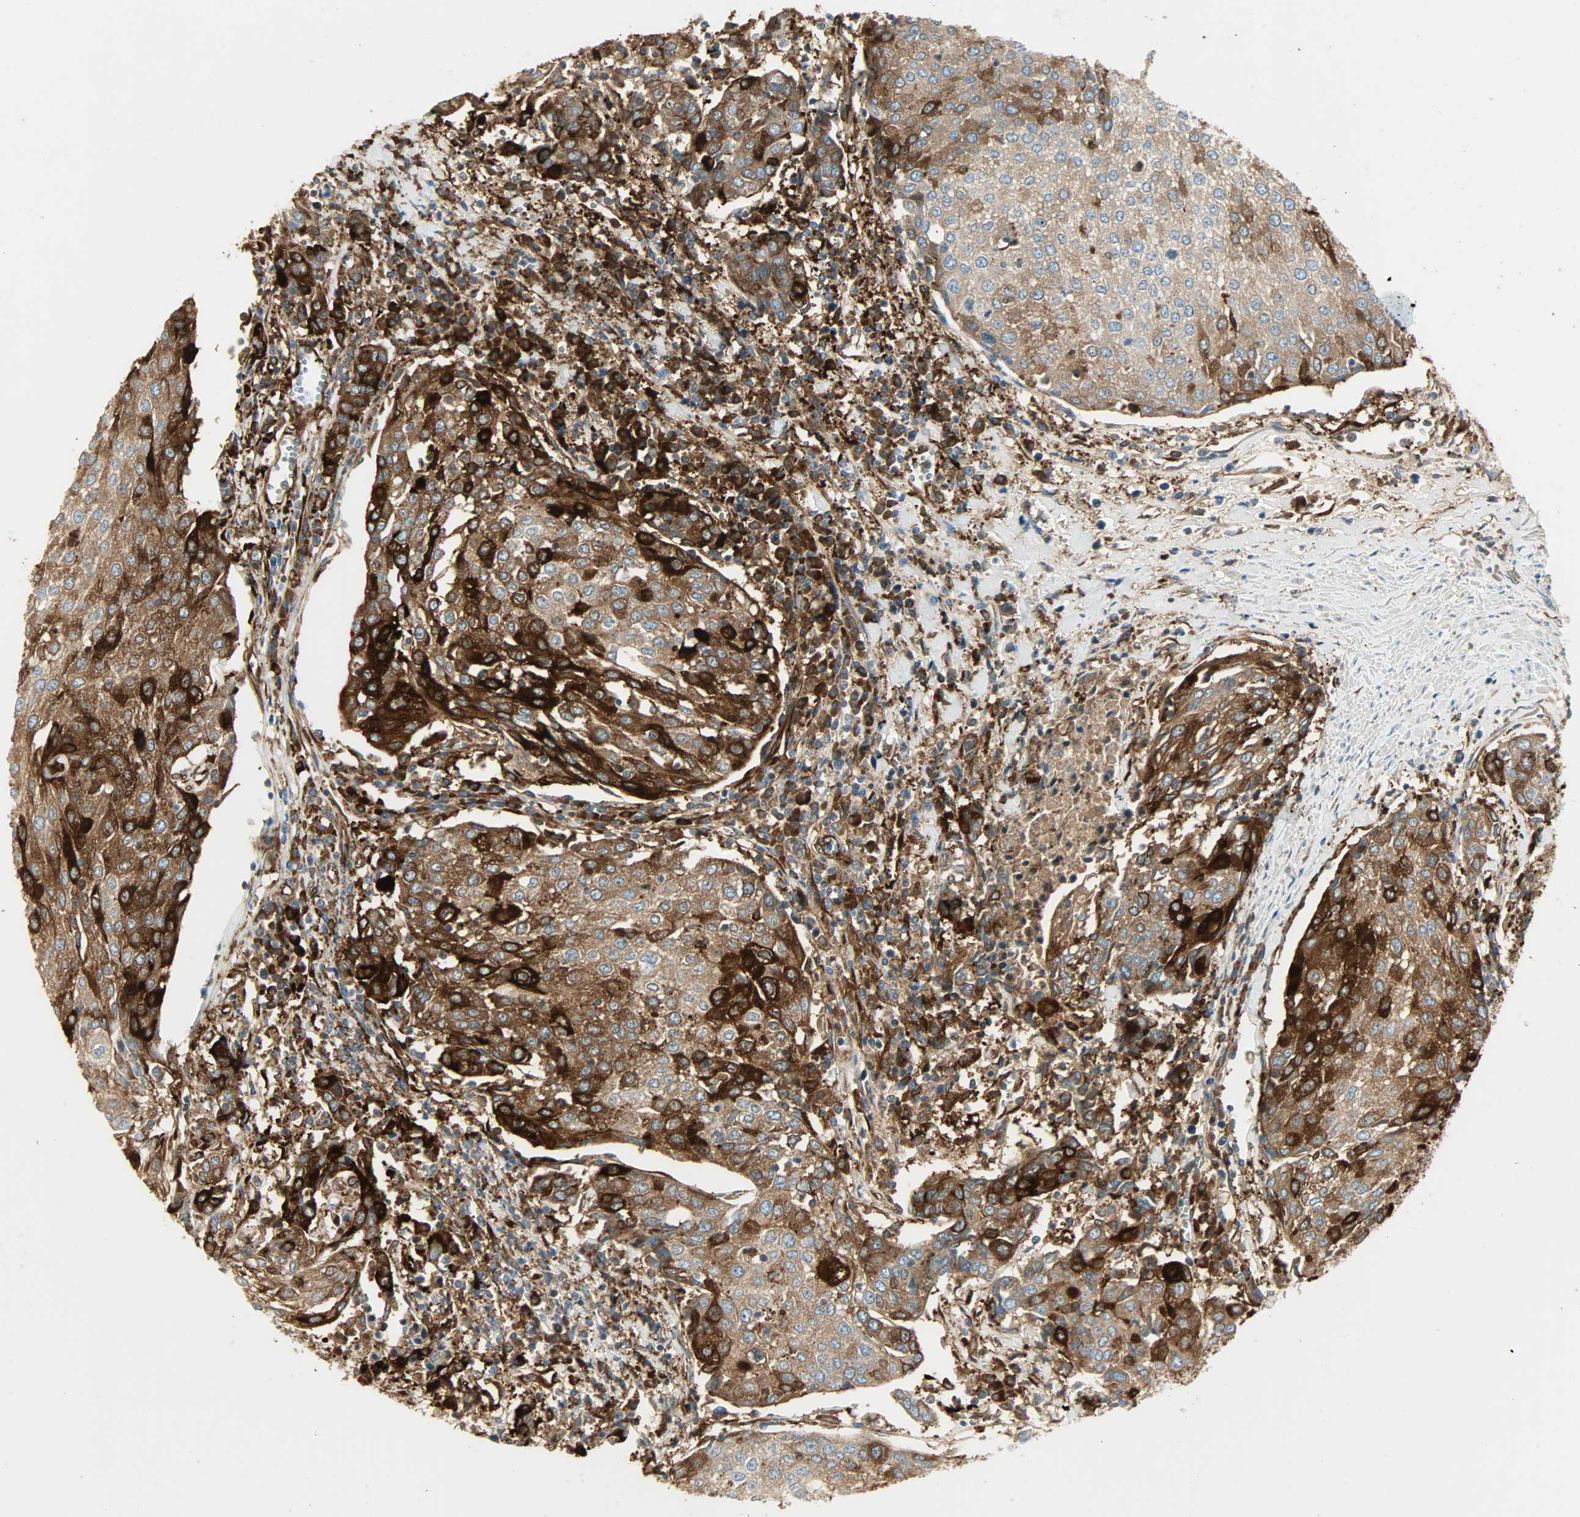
{"staining": {"intensity": "strong", "quantity": ">75%", "location": "cytoplasmic/membranous"}, "tissue": "urothelial cancer", "cell_type": "Tumor cells", "image_type": "cancer", "snomed": [{"axis": "morphology", "description": "Urothelial carcinoma, High grade"}, {"axis": "topography", "description": "Urinary bladder"}], "caption": "Urothelial carcinoma (high-grade) stained with immunohistochemistry (IHC) exhibits strong cytoplasmic/membranous staining in approximately >75% of tumor cells.", "gene": "WARS1", "patient": {"sex": "female", "age": 85}}